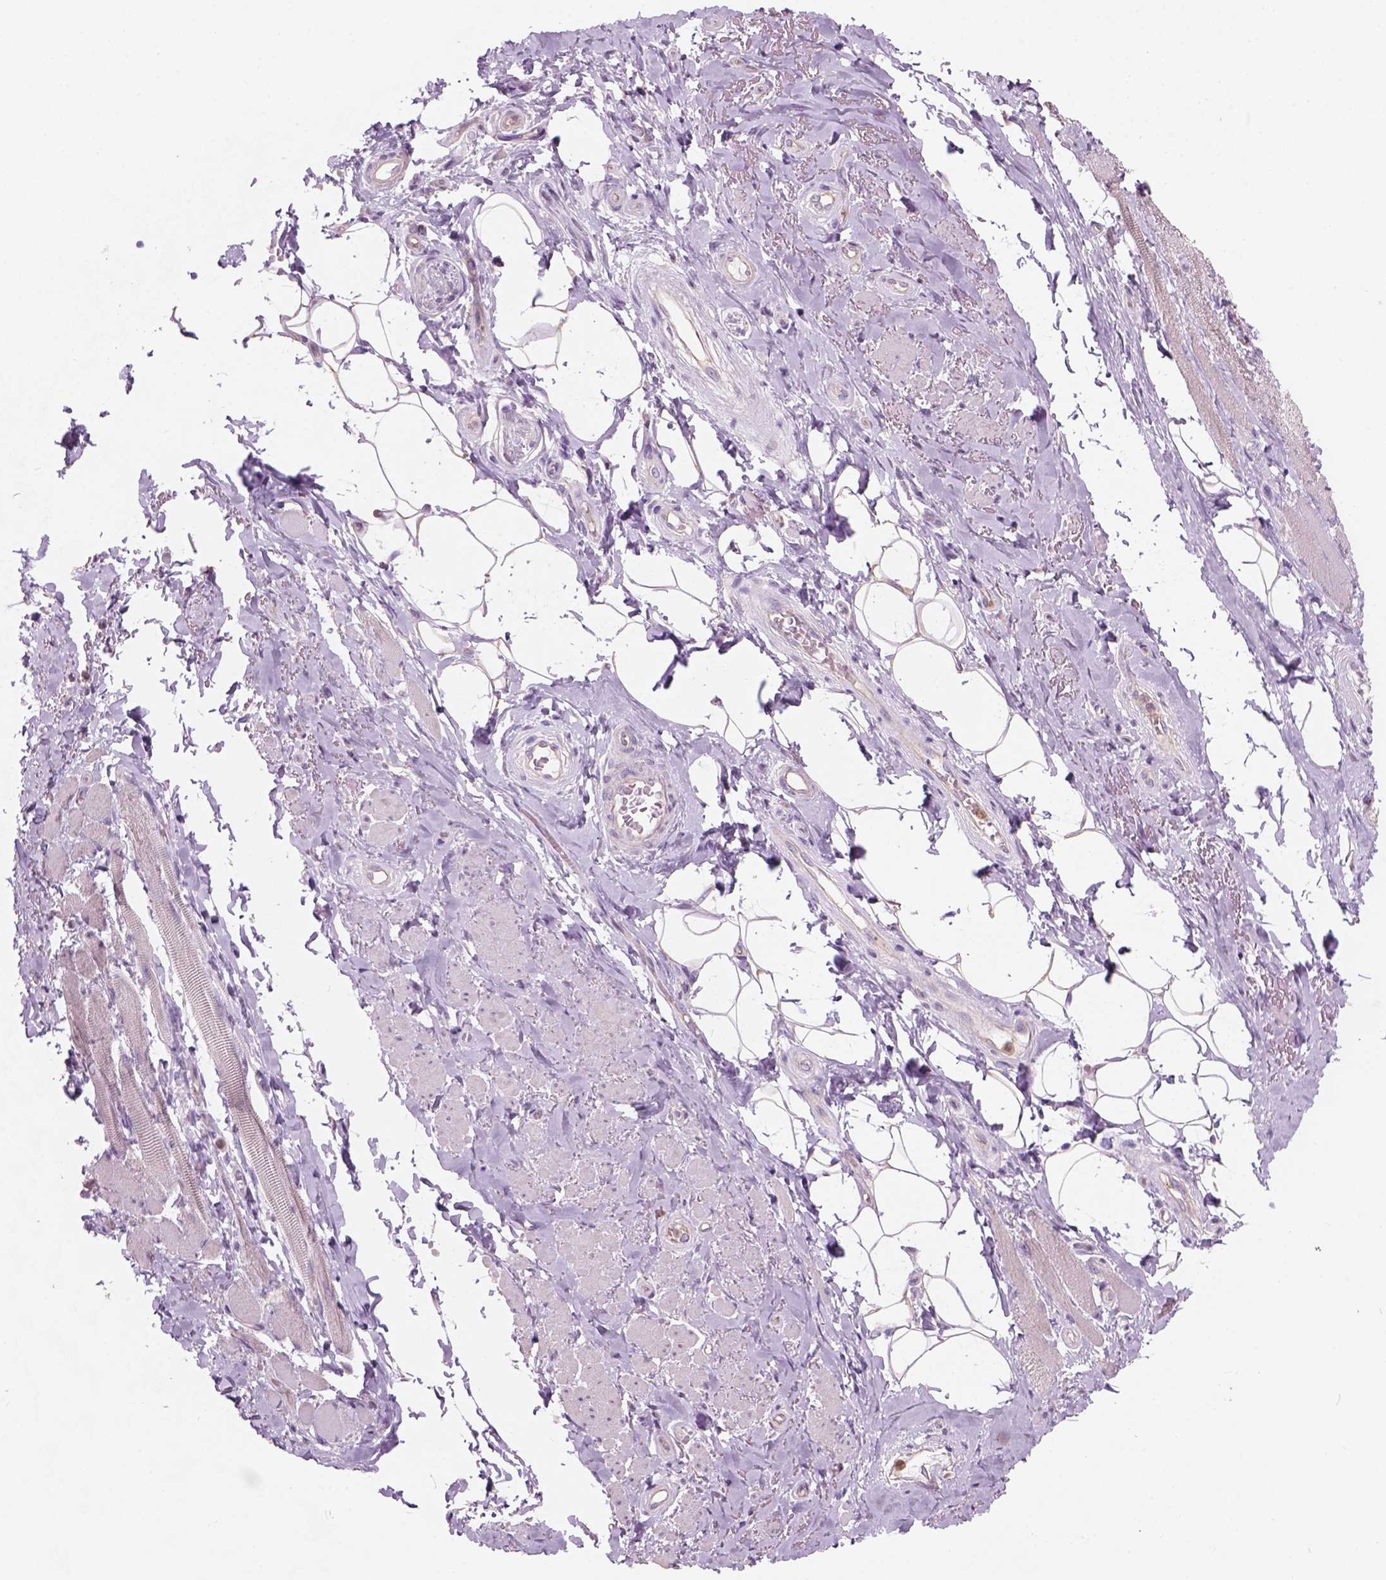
{"staining": {"intensity": "weak", "quantity": "<25%", "location": "cytoplasmic/membranous"}, "tissue": "adipose tissue", "cell_type": "Adipocytes", "image_type": "normal", "snomed": [{"axis": "morphology", "description": "Normal tissue, NOS"}, {"axis": "topography", "description": "Anal"}, {"axis": "topography", "description": "Peripheral nerve tissue"}], "caption": "The immunohistochemistry (IHC) histopathology image has no significant positivity in adipocytes of adipose tissue. (IHC, brightfield microscopy, high magnification).", "gene": "CD84", "patient": {"sex": "male", "age": 53}}